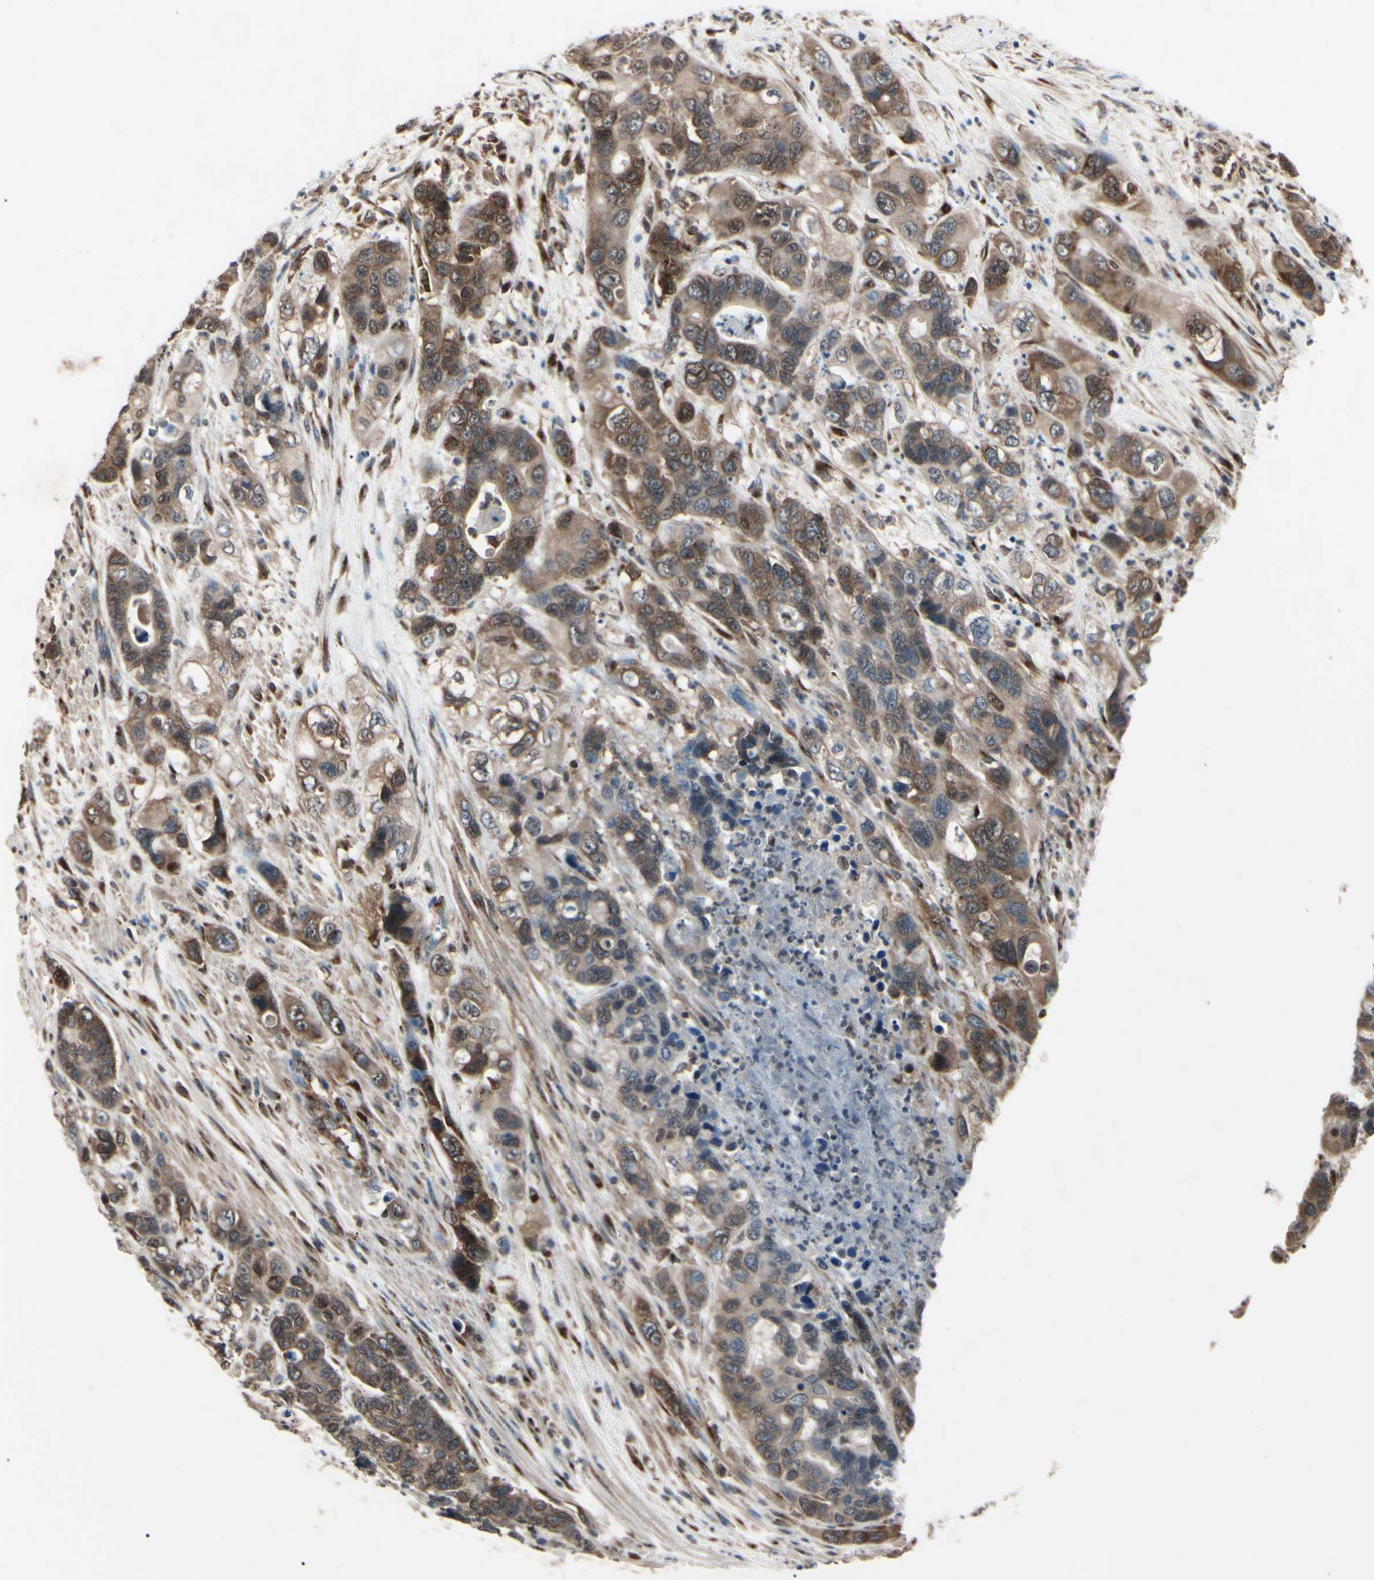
{"staining": {"intensity": "moderate", "quantity": ">75%", "location": "cytoplasmic/membranous,nuclear"}, "tissue": "pancreatic cancer", "cell_type": "Tumor cells", "image_type": "cancer", "snomed": [{"axis": "morphology", "description": "Adenocarcinoma, NOS"}, {"axis": "topography", "description": "Pancreas"}], "caption": "Immunohistochemistry of pancreatic adenocarcinoma reveals medium levels of moderate cytoplasmic/membranous and nuclear positivity in about >75% of tumor cells.", "gene": "MAPRE1", "patient": {"sex": "female", "age": 71}}